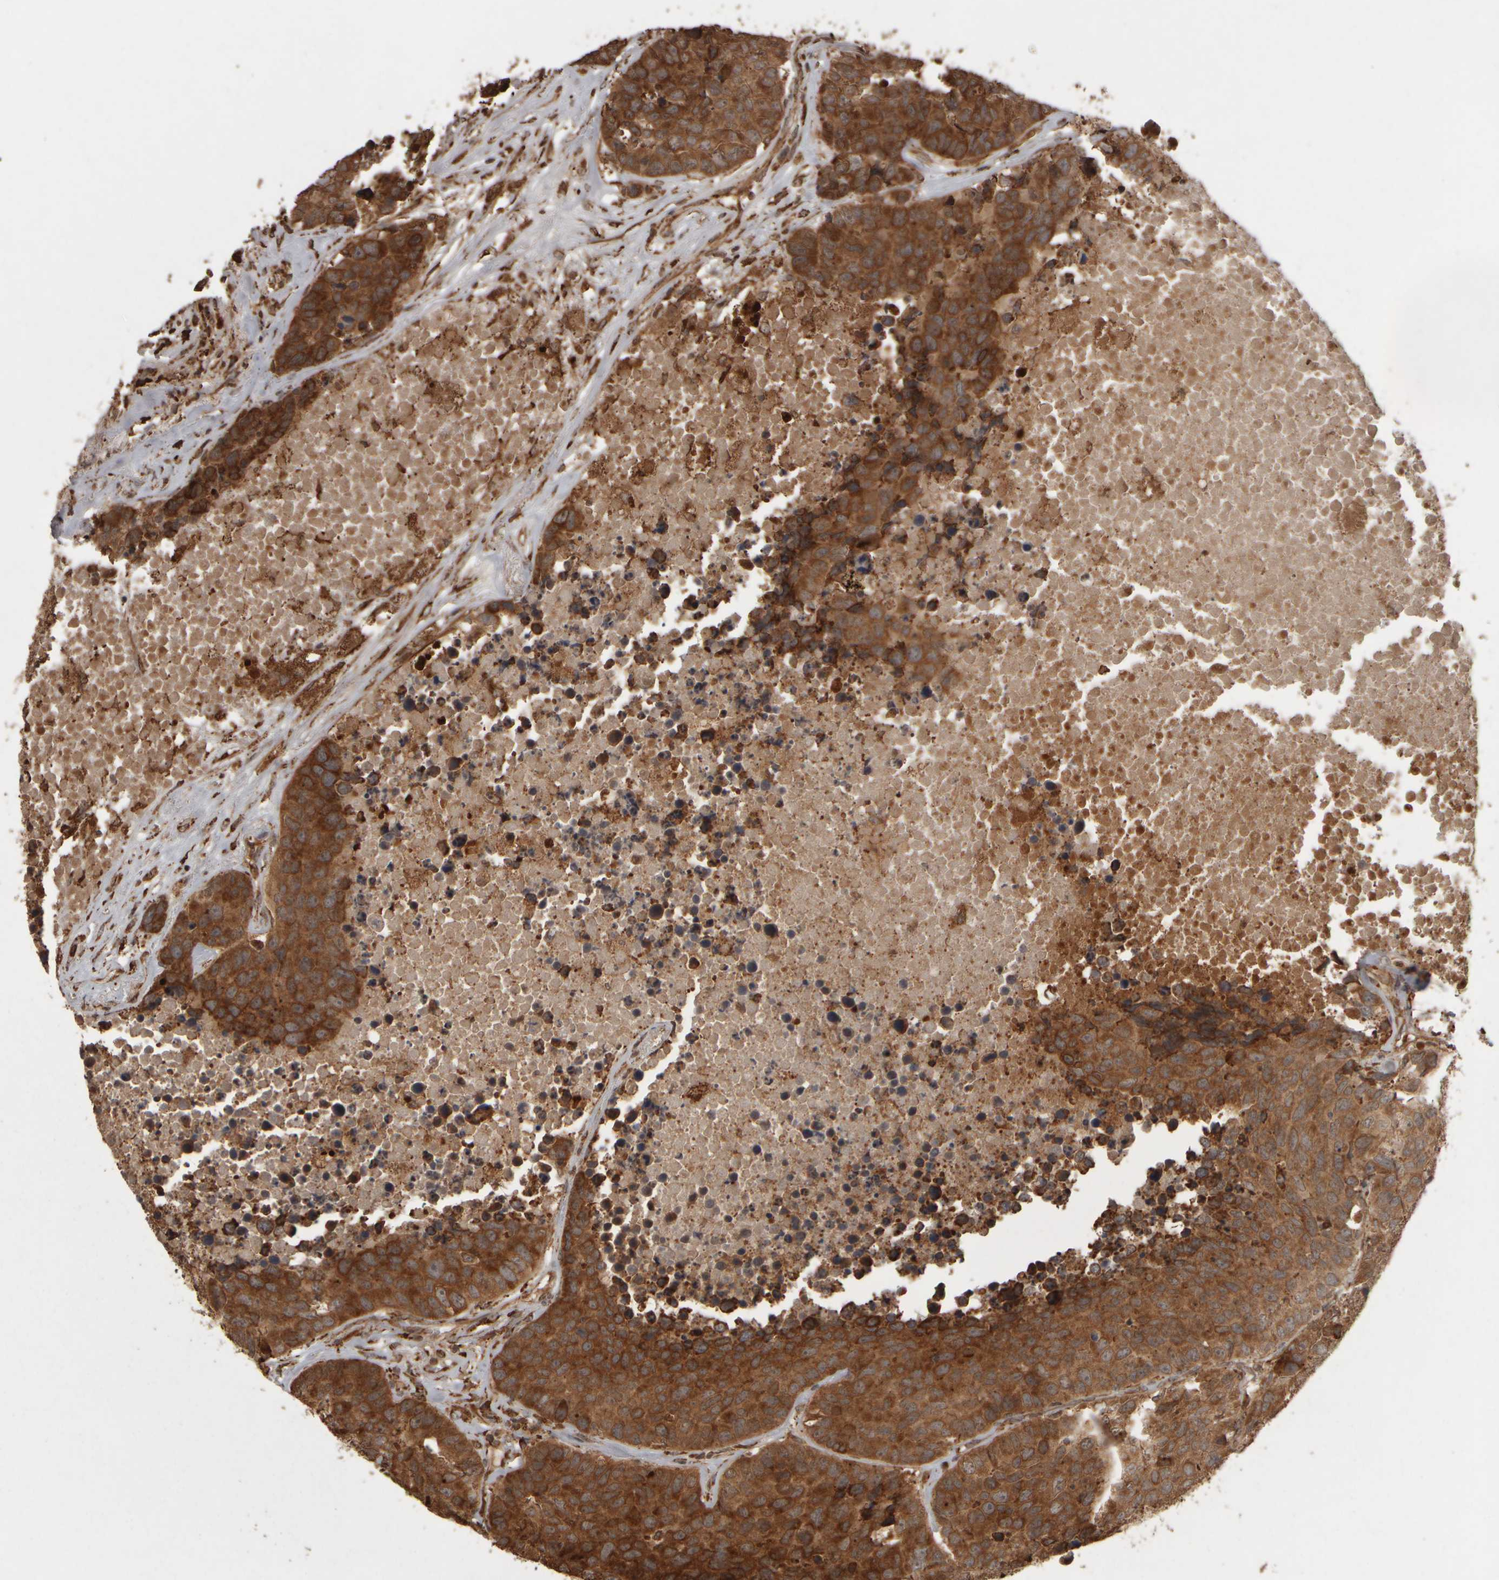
{"staining": {"intensity": "strong", "quantity": ">75%", "location": "cytoplasmic/membranous"}, "tissue": "carcinoid", "cell_type": "Tumor cells", "image_type": "cancer", "snomed": [{"axis": "morphology", "description": "Carcinoid, malignant, NOS"}, {"axis": "topography", "description": "Lung"}], "caption": "Brown immunohistochemical staining in carcinoid (malignant) displays strong cytoplasmic/membranous staining in about >75% of tumor cells.", "gene": "AGBL3", "patient": {"sex": "male", "age": 60}}